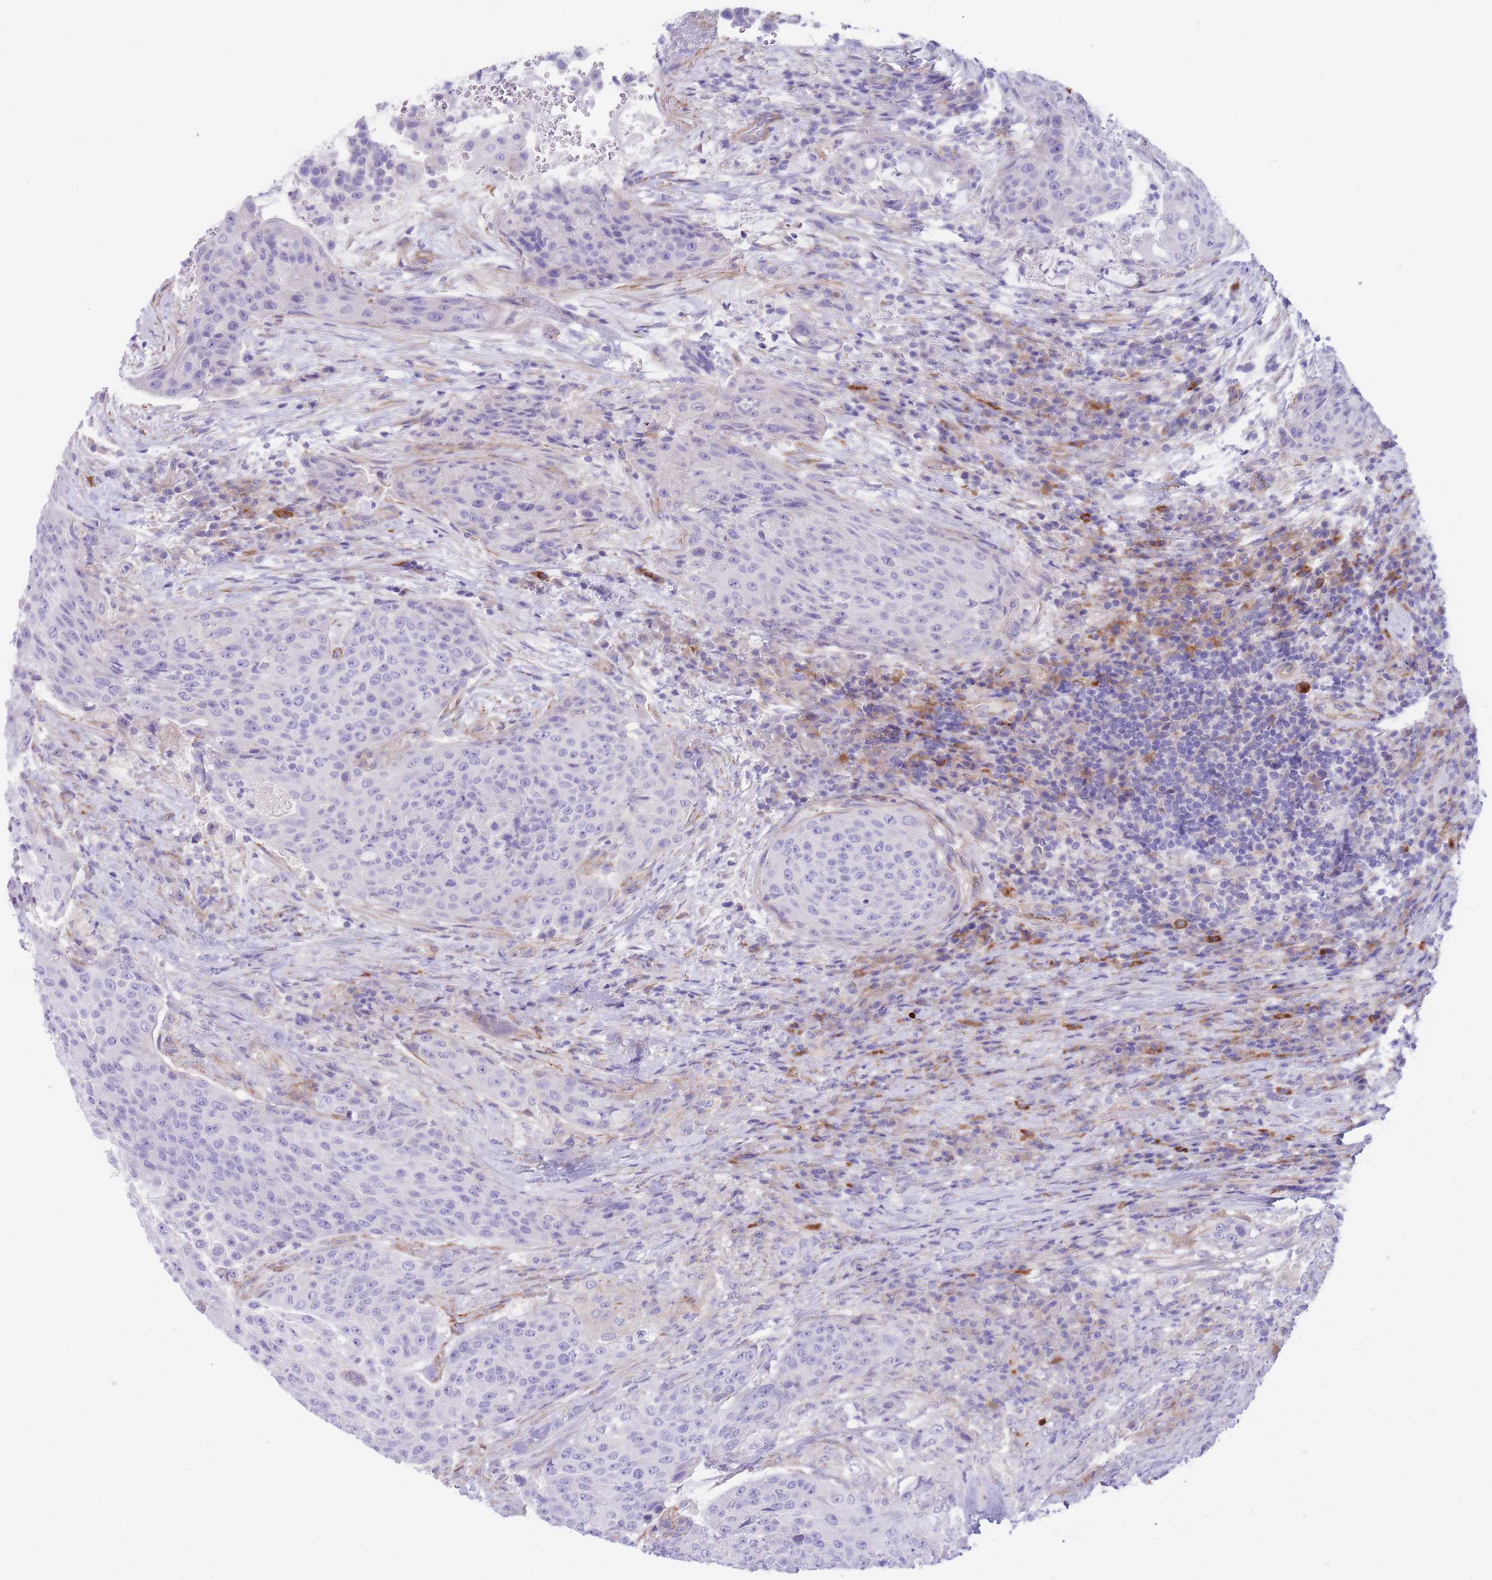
{"staining": {"intensity": "negative", "quantity": "none", "location": "none"}, "tissue": "urothelial cancer", "cell_type": "Tumor cells", "image_type": "cancer", "snomed": [{"axis": "morphology", "description": "Urothelial carcinoma, High grade"}, {"axis": "topography", "description": "Urinary bladder"}], "caption": "Urothelial carcinoma (high-grade) stained for a protein using IHC reveals no expression tumor cells.", "gene": "DET1", "patient": {"sex": "female", "age": 63}}